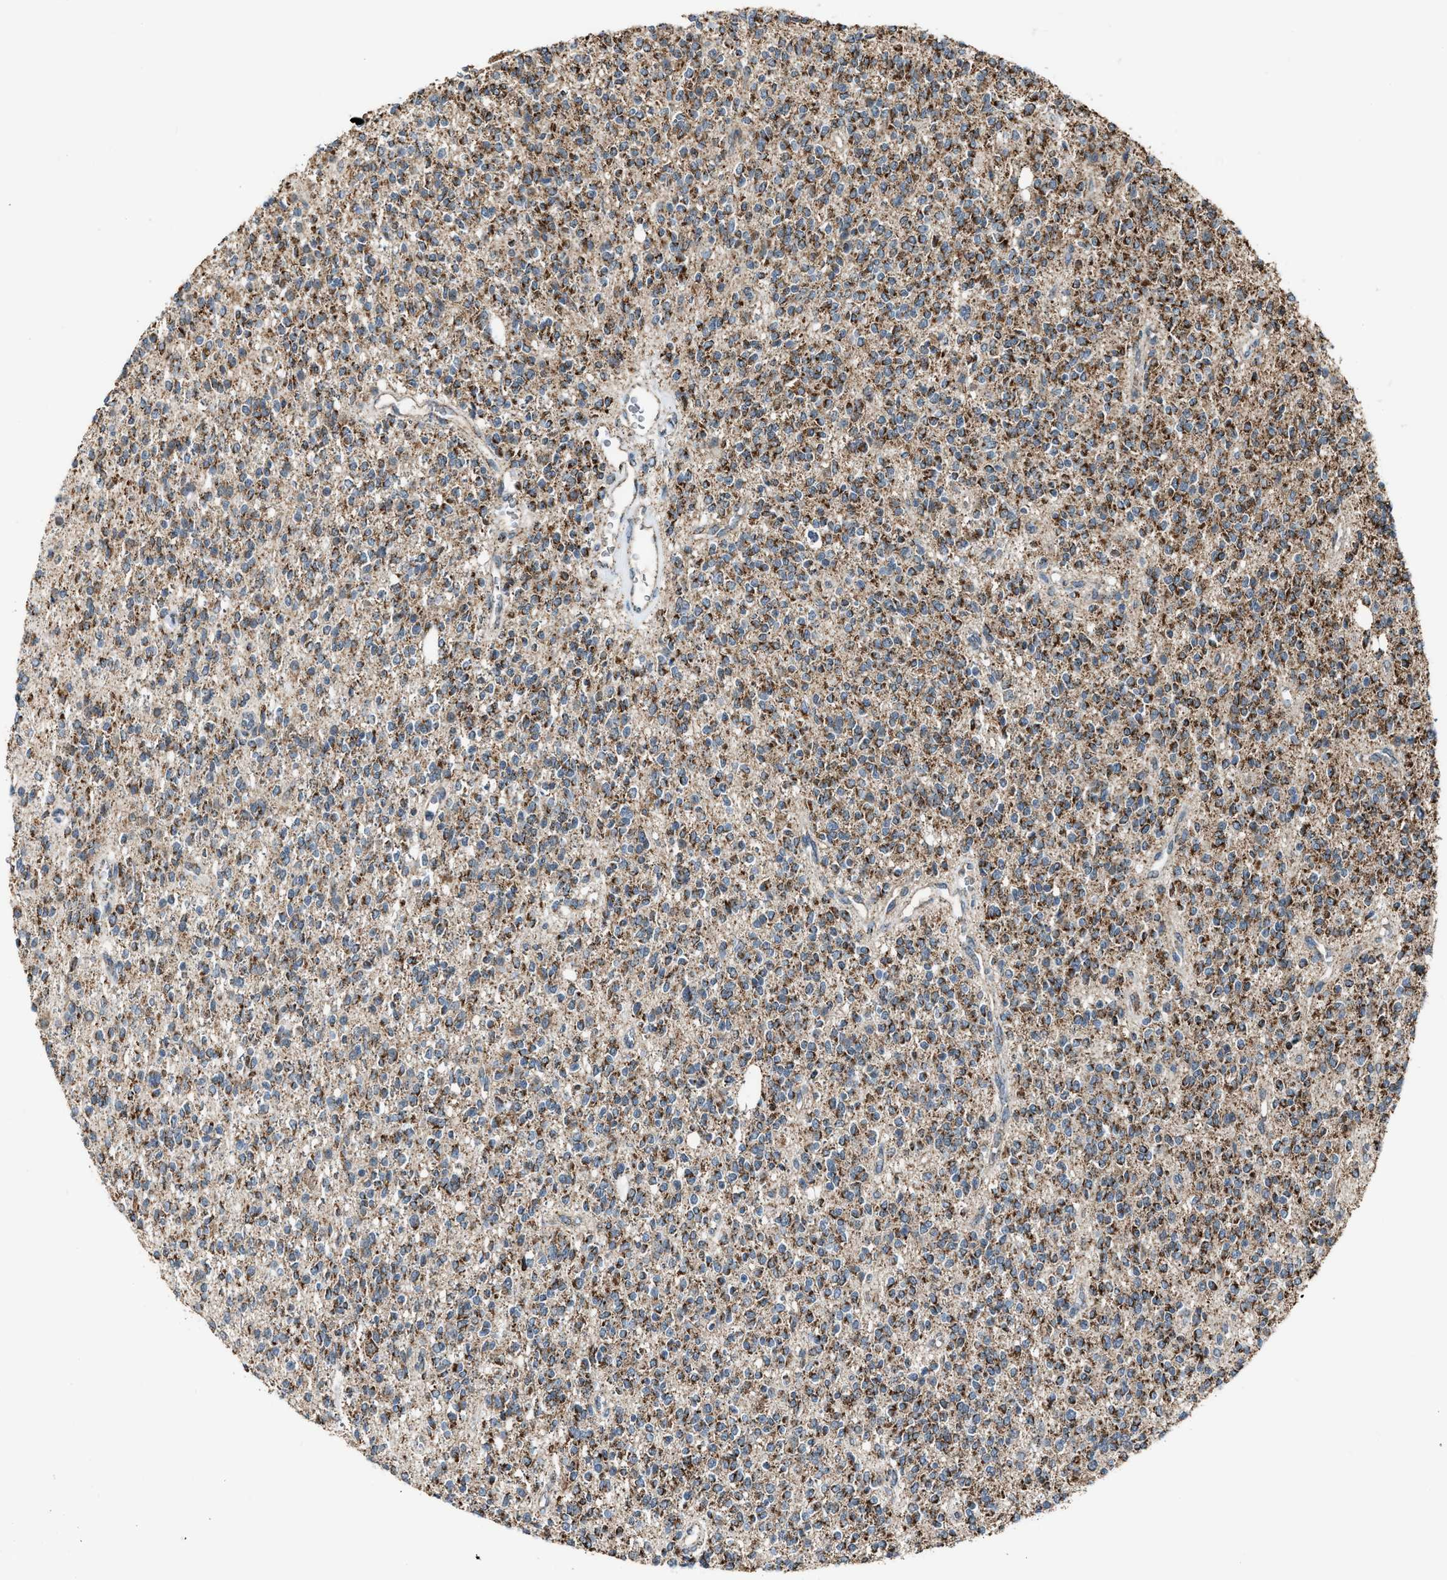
{"staining": {"intensity": "strong", "quantity": ">75%", "location": "cytoplasmic/membranous"}, "tissue": "glioma", "cell_type": "Tumor cells", "image_type": "cancer", "snomed": [{"axis": "morphology", "description": "Glioma, malignant, High grade"}, {"axis": "topography", "description": "Brain"}], "caption": "The immunohistochemical stain labels strong cytoplasmic/membranous positivity in tumor cells of glioma tissue.", "gene": "CHN2", "patient": {"sex": "male", "age": 34}}